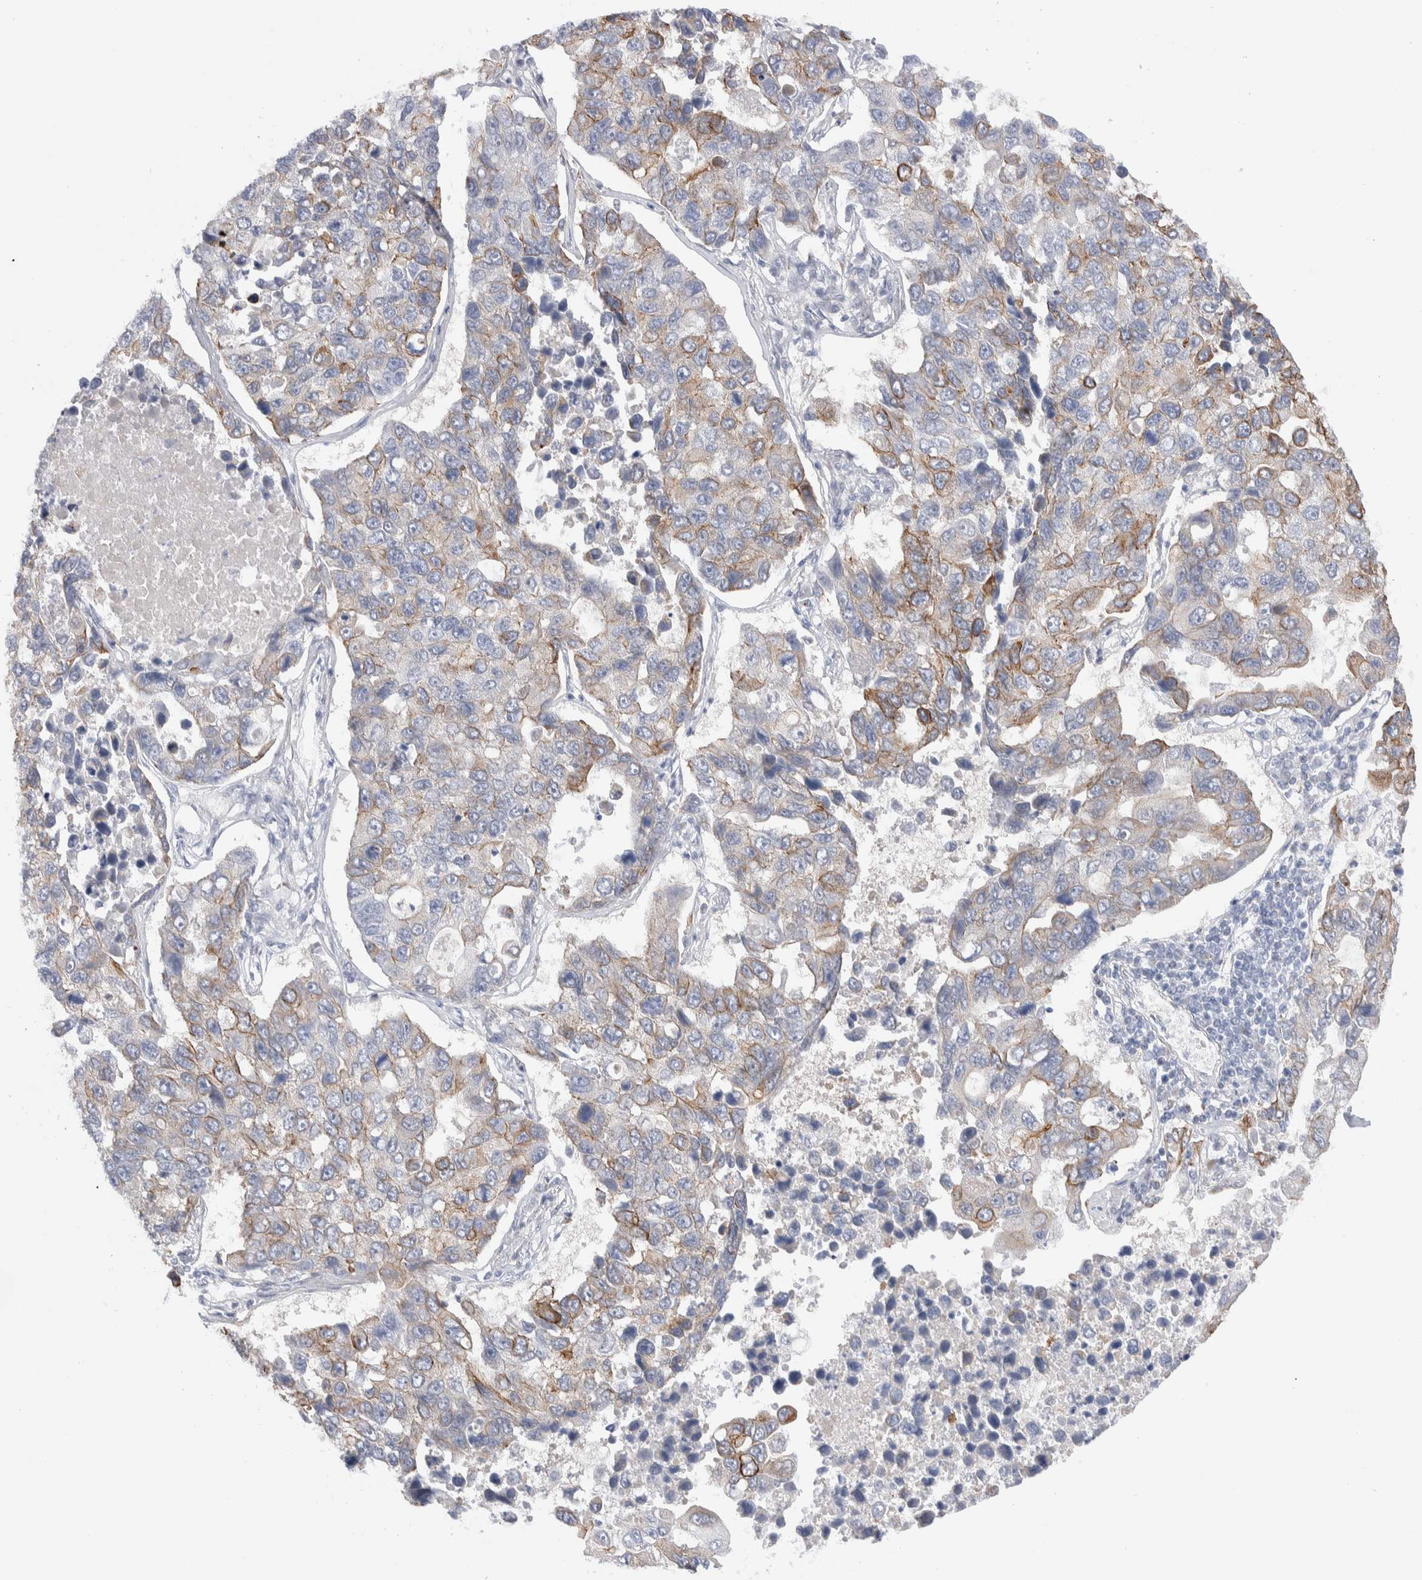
{"staining": {"intensity": "weak", "quantity": "25%-75%", "location": "cytoplasmic/membranous"}, "tissue": "lung cancer", "cell_type": "Tumor cells", "image_type": "cancer", "snomed": [{"axis": "morphology", "description": "Adenocarcinoma, NOS"}, {"axis": "topography", "description": "Lung"}], "caption": "Lung adenocarcinoma stained for a protein exhibits weak cytoplasmic/membranous positivity in tumor cells. (DAB IHC, brown staining for protein, blue staining for nuclei).", "gene": "C1orf112", "patient": {"sex": "male", "age": 64}}